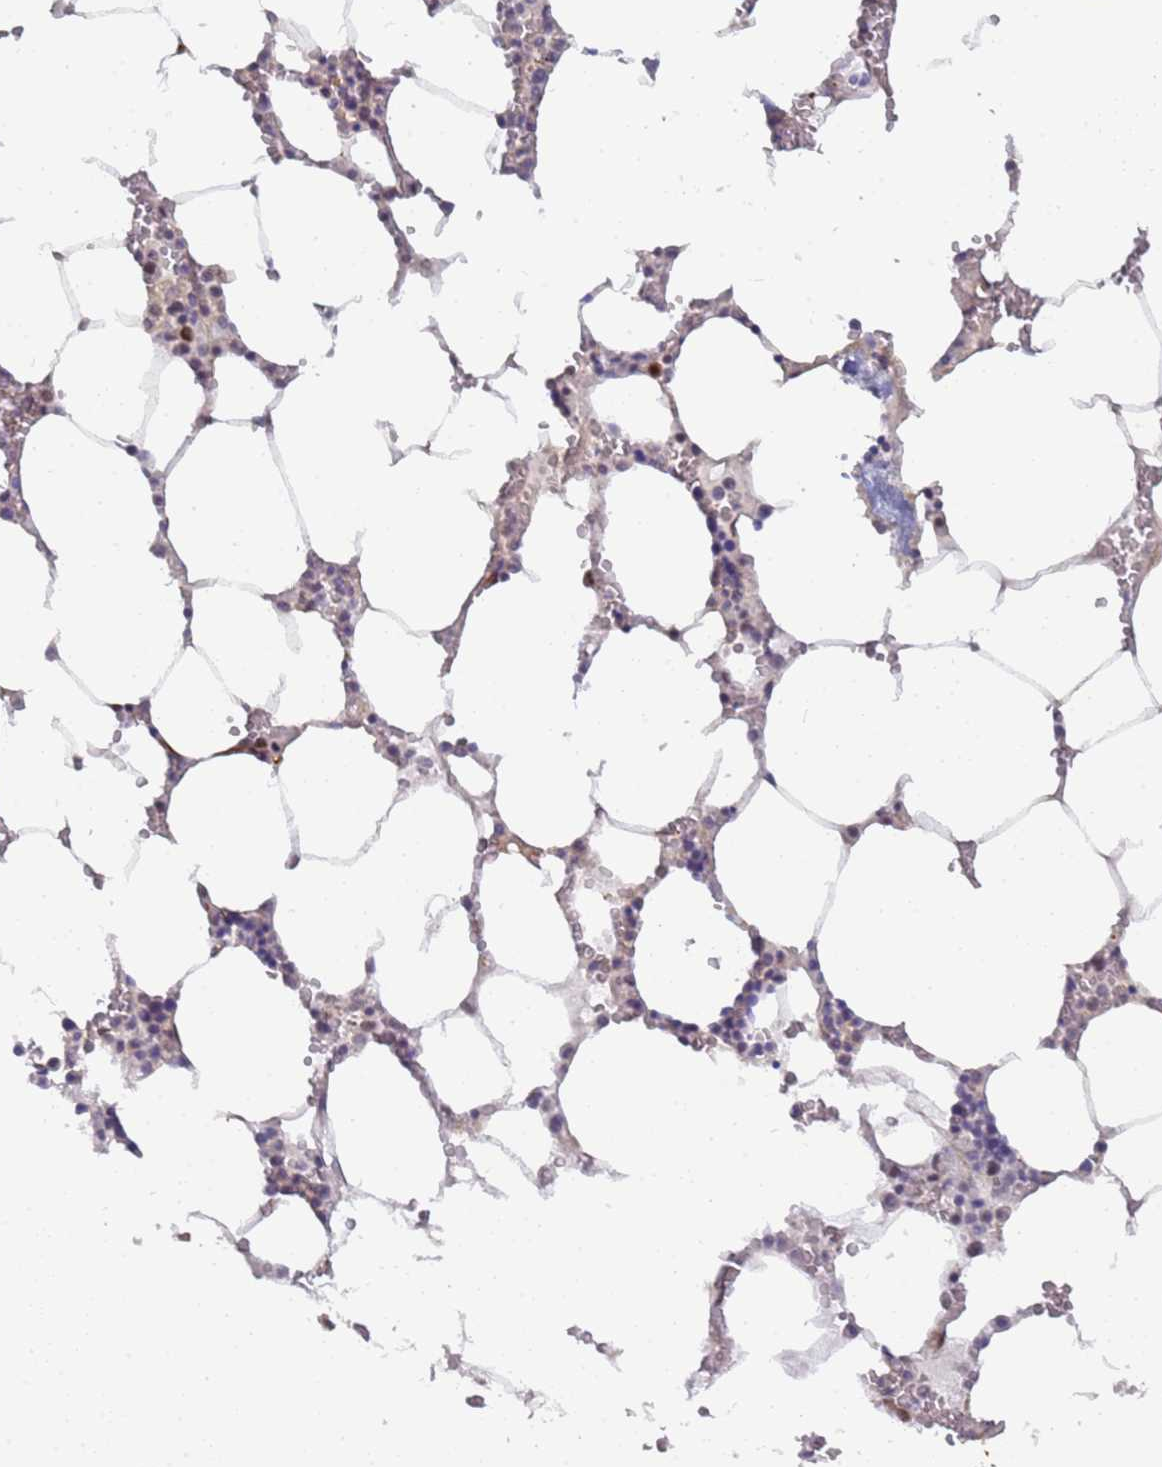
{"staining": {"intensity": "negative", "quantity": "none", "location": "none"}, "tissue": "bone marrow", "cell_type": "Hematopoietic cells", "image_type": "normal", "snomed": [{"axis": "morphology", "description": "Normal tissue, NOS"}, {"axis": "topography", "description": "Bone marrow"}], "caption": "Bone marrow stained for a protein using immunohistochemistry (IHC) shows no staining hematopoietic cells.", "gene": "GON4L", "patient": {"sex": "male", "age": 70}}